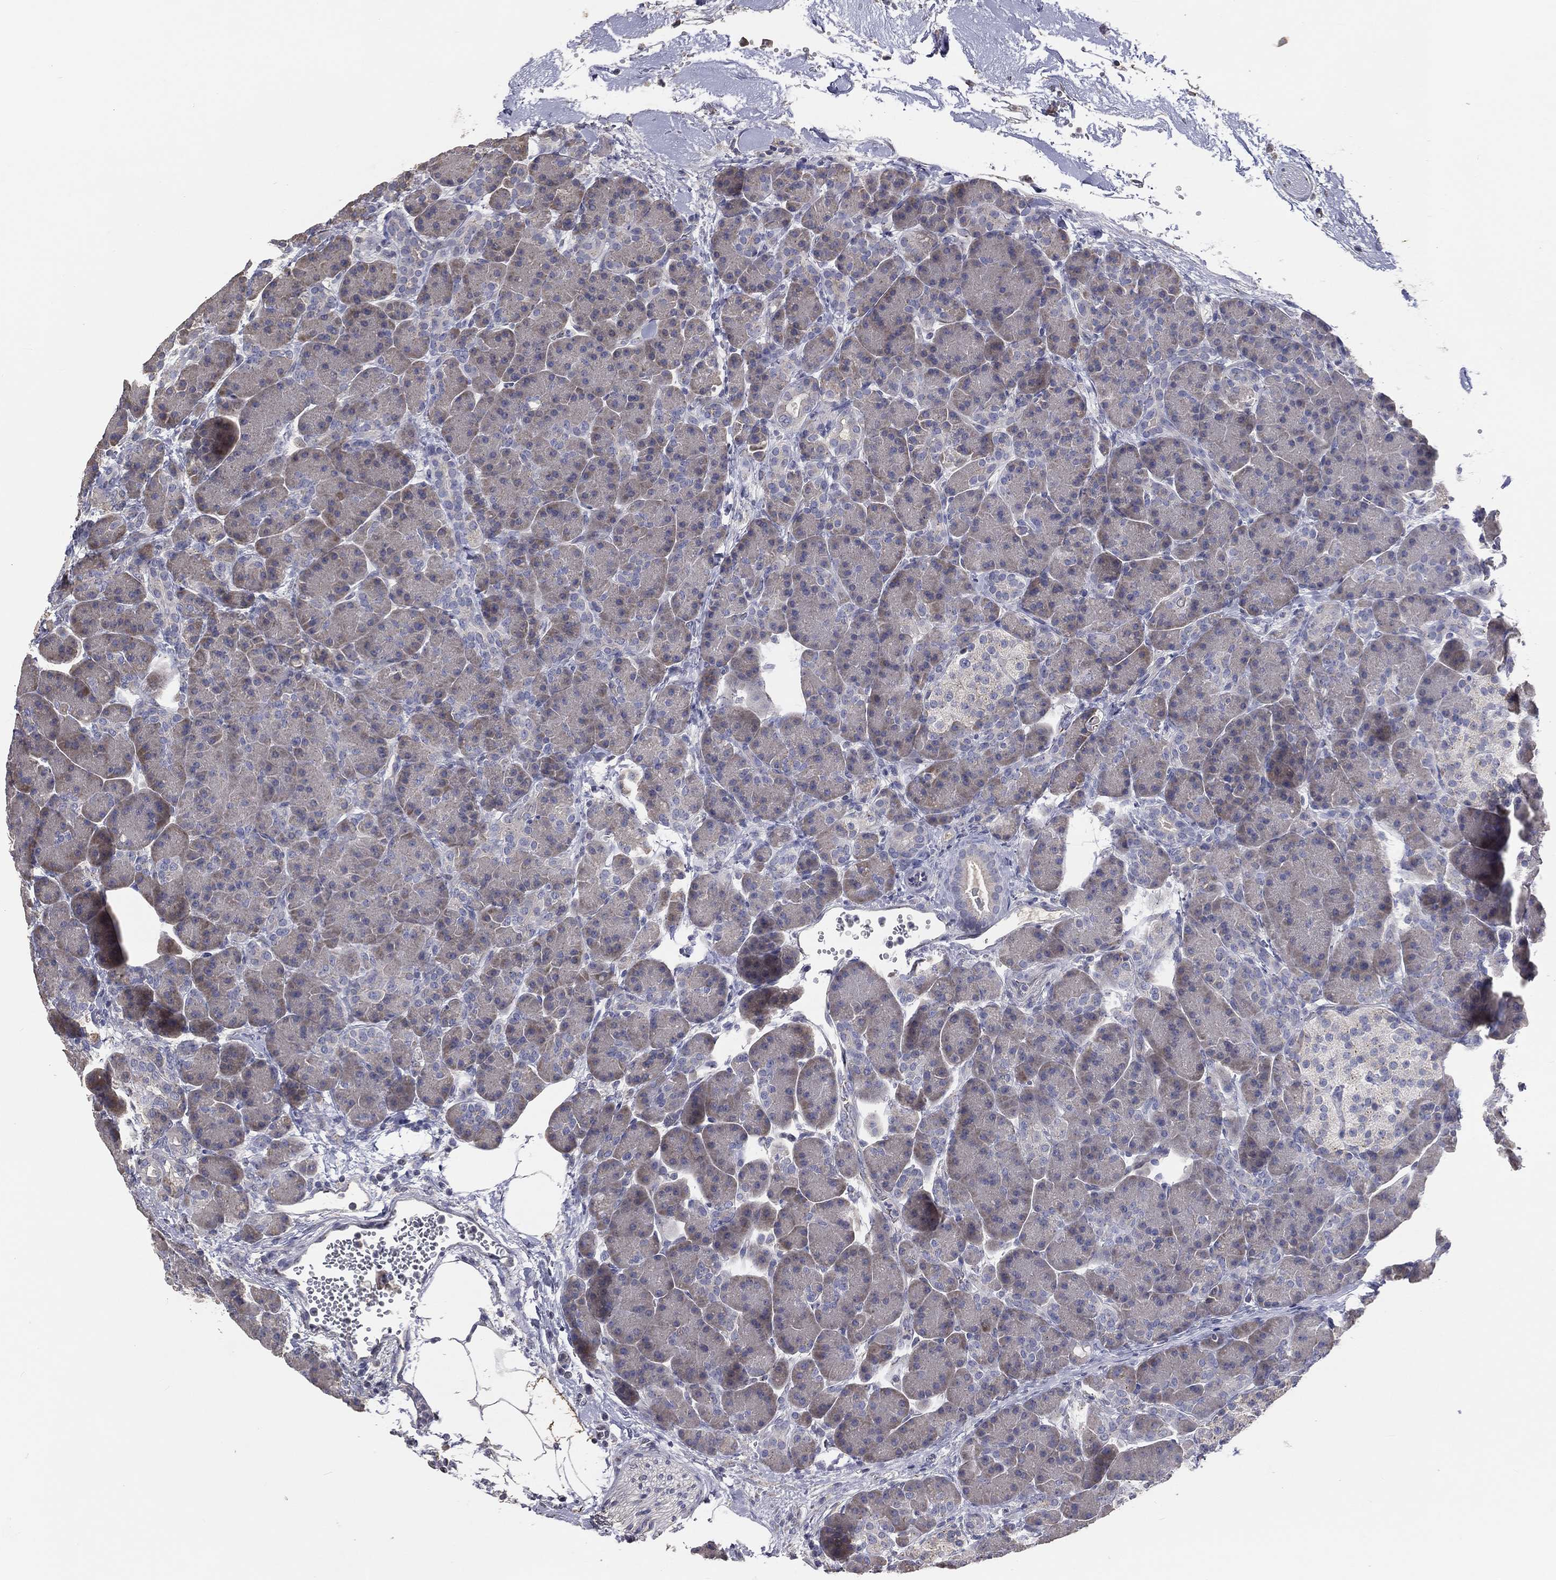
{"staining": {"intensity": "weak", "quantity": "<25%", "location": "cytoplasmic/membranous"}, "tissue": "pancreas", "cell_type": "Exocrine glandular cells", "image_type": "normal", "snomed": [{"axis": "morphology", "description": "Normal tissue, NOS"}, {"axis": "topography", "description": "Pancreas"}], "caption": "Exocrine glandular cells show no significant protein staining in normal pancreas. (Brightfield microscopy of DAB IHC at high magnification).", "gene": "CROCC", "patient": {"sex": "female", "age": 63}}